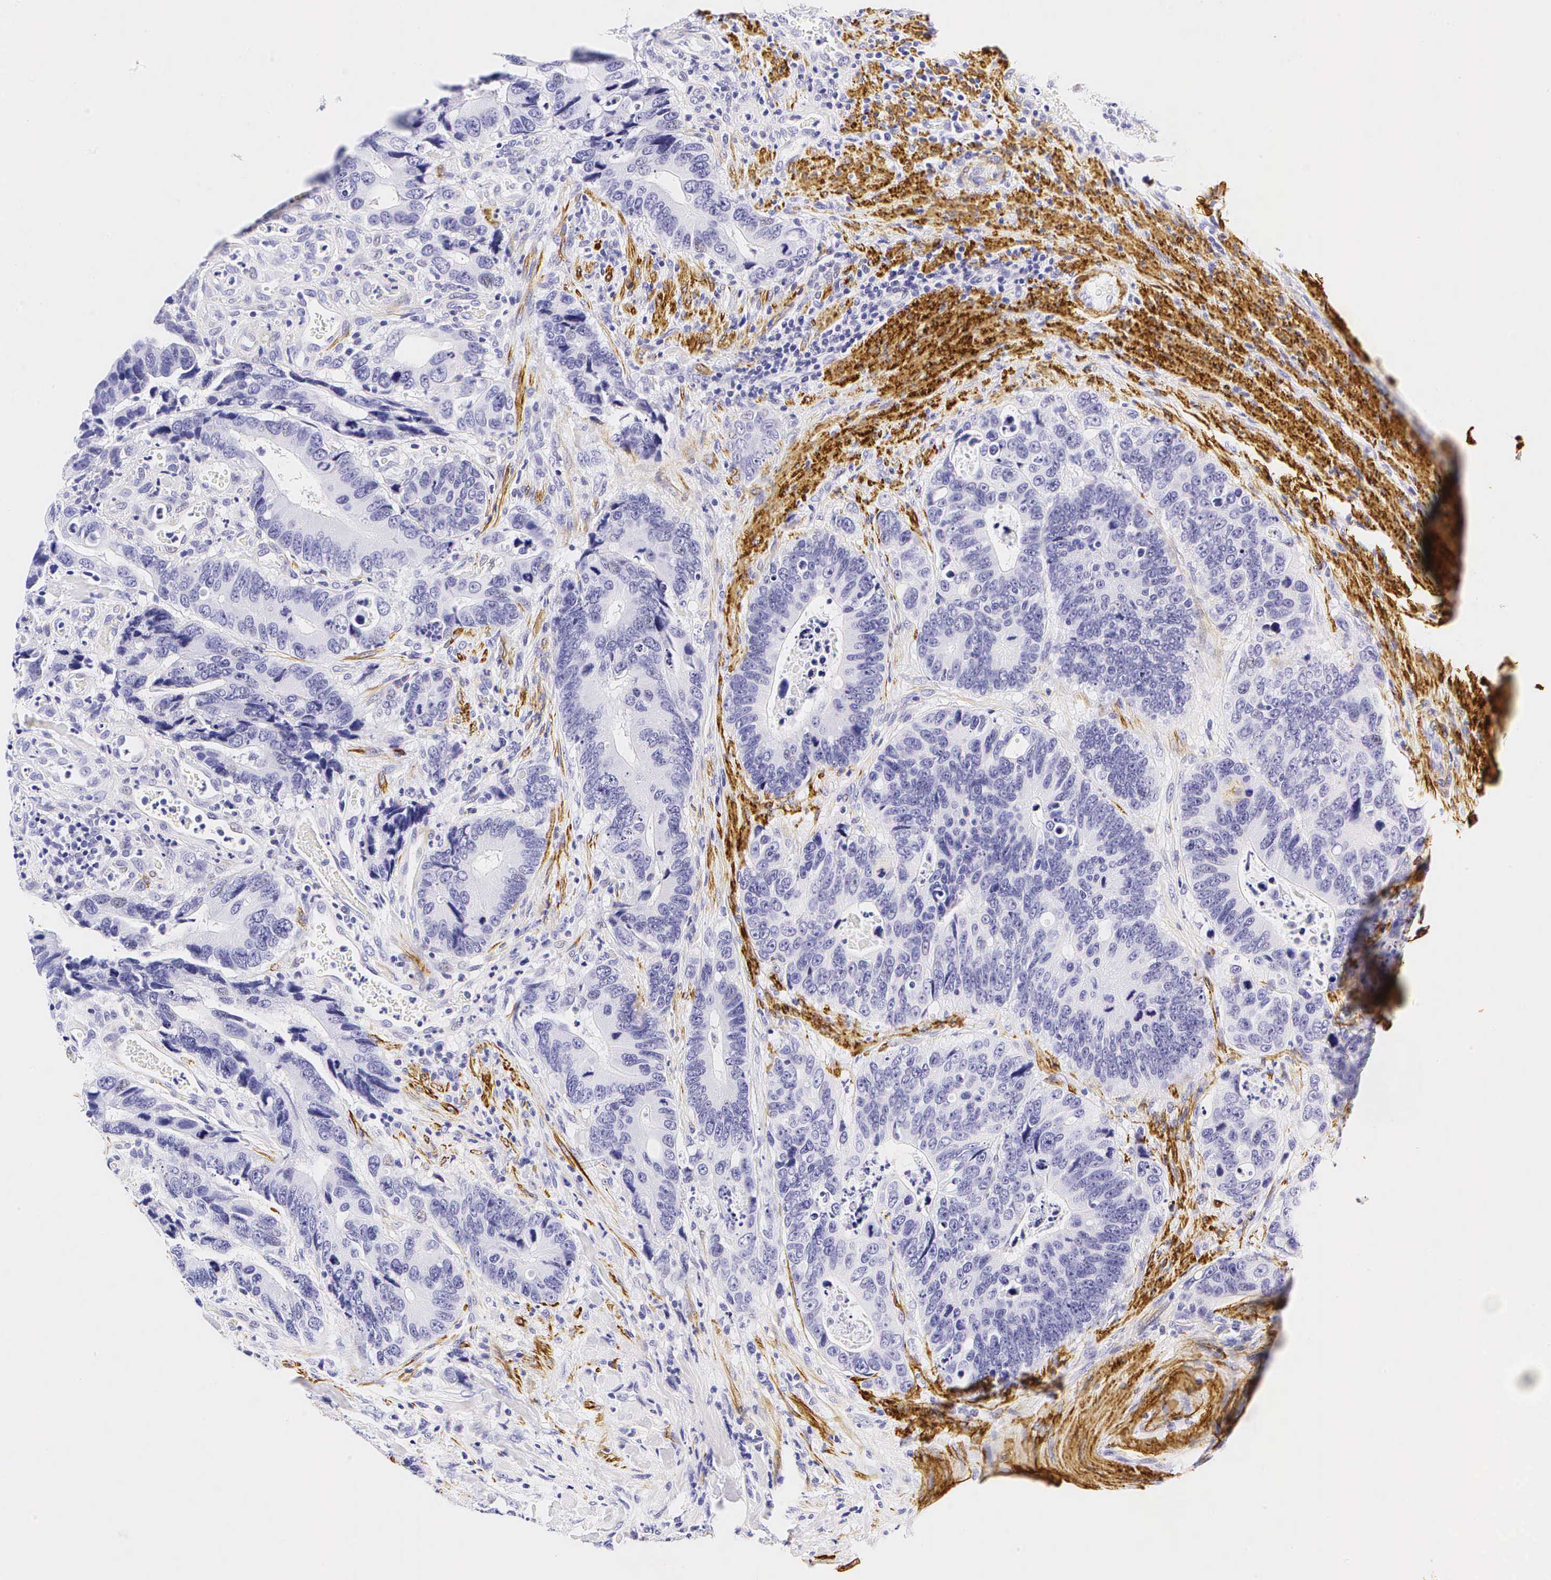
{"staining": {"intensity": "negative", "quantity": "none", "location": "none"}, "tissue": "colorectal cancer", "cell_type": "Tumor cells", "image_type": "cancer", "snomed": [{"axis": "morphology", "description": "Adenocarcinoma, NOS"}, {"axis": "topography", "description": "Colon"}], "caption": "DAB (3,3'-diaminobenzidine) immunohistochemical staining of human colorectal cancer (adenocarcinoma) exhibits no significant expression in tumor cells.", "gene": "CALD1", "patient": {"sex": "male", "age": 56}}